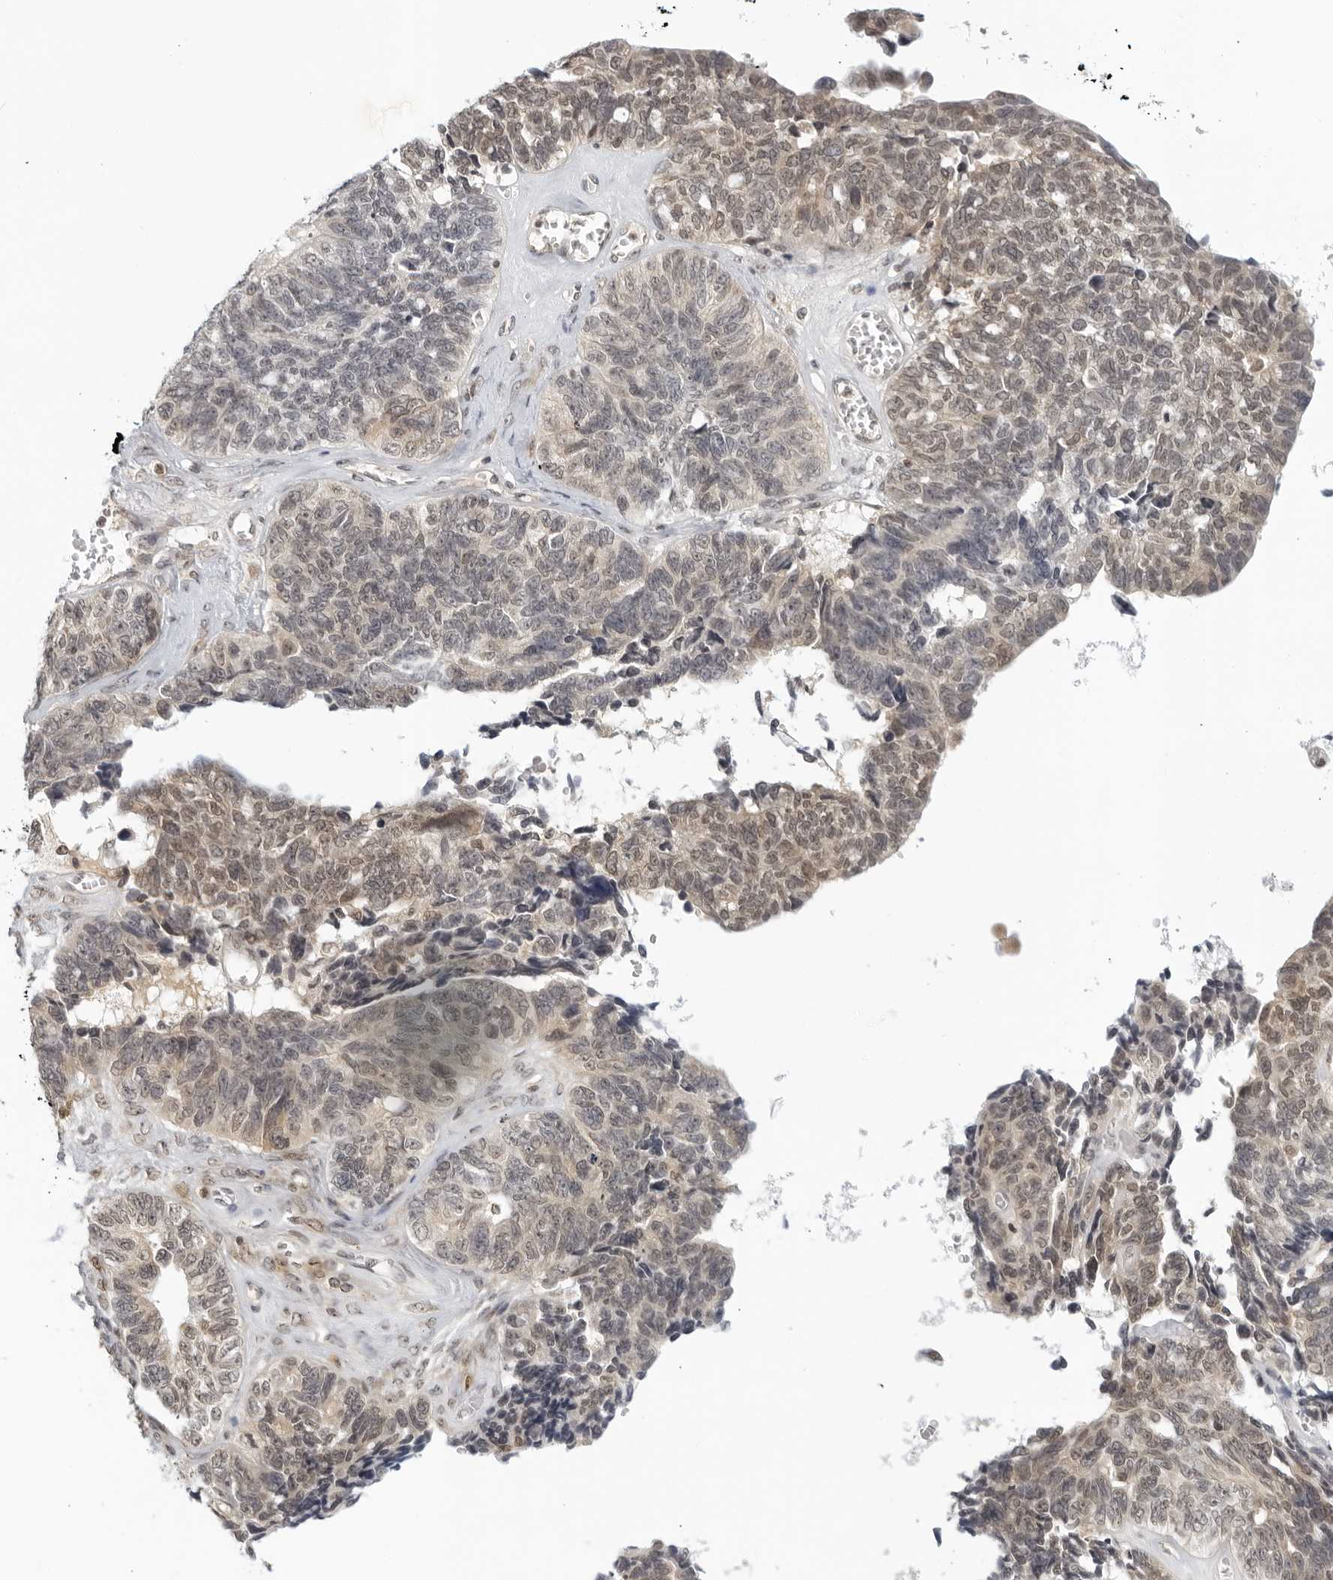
{"staining": {"intensity": "moderate", "quantity": ">75%", "location": "nuclear"}, "tissue": "ovarian cancer", "cell_type": "Tumor cells", "image_type": "cancer", "snomed": [{"axis": "morphology", "description": "Cystadenocarcinoma, serous, NOS"}, {"axis": "topography", "description": "Ovary"}], "caption": "Ovarian cancer stained with immunohistochemistry demonstrates moderate nuclear positivity in approximately >75% of tumor cells.", "gene": "CC2D1B", "patient": {"sex": "female", "age": 79}}